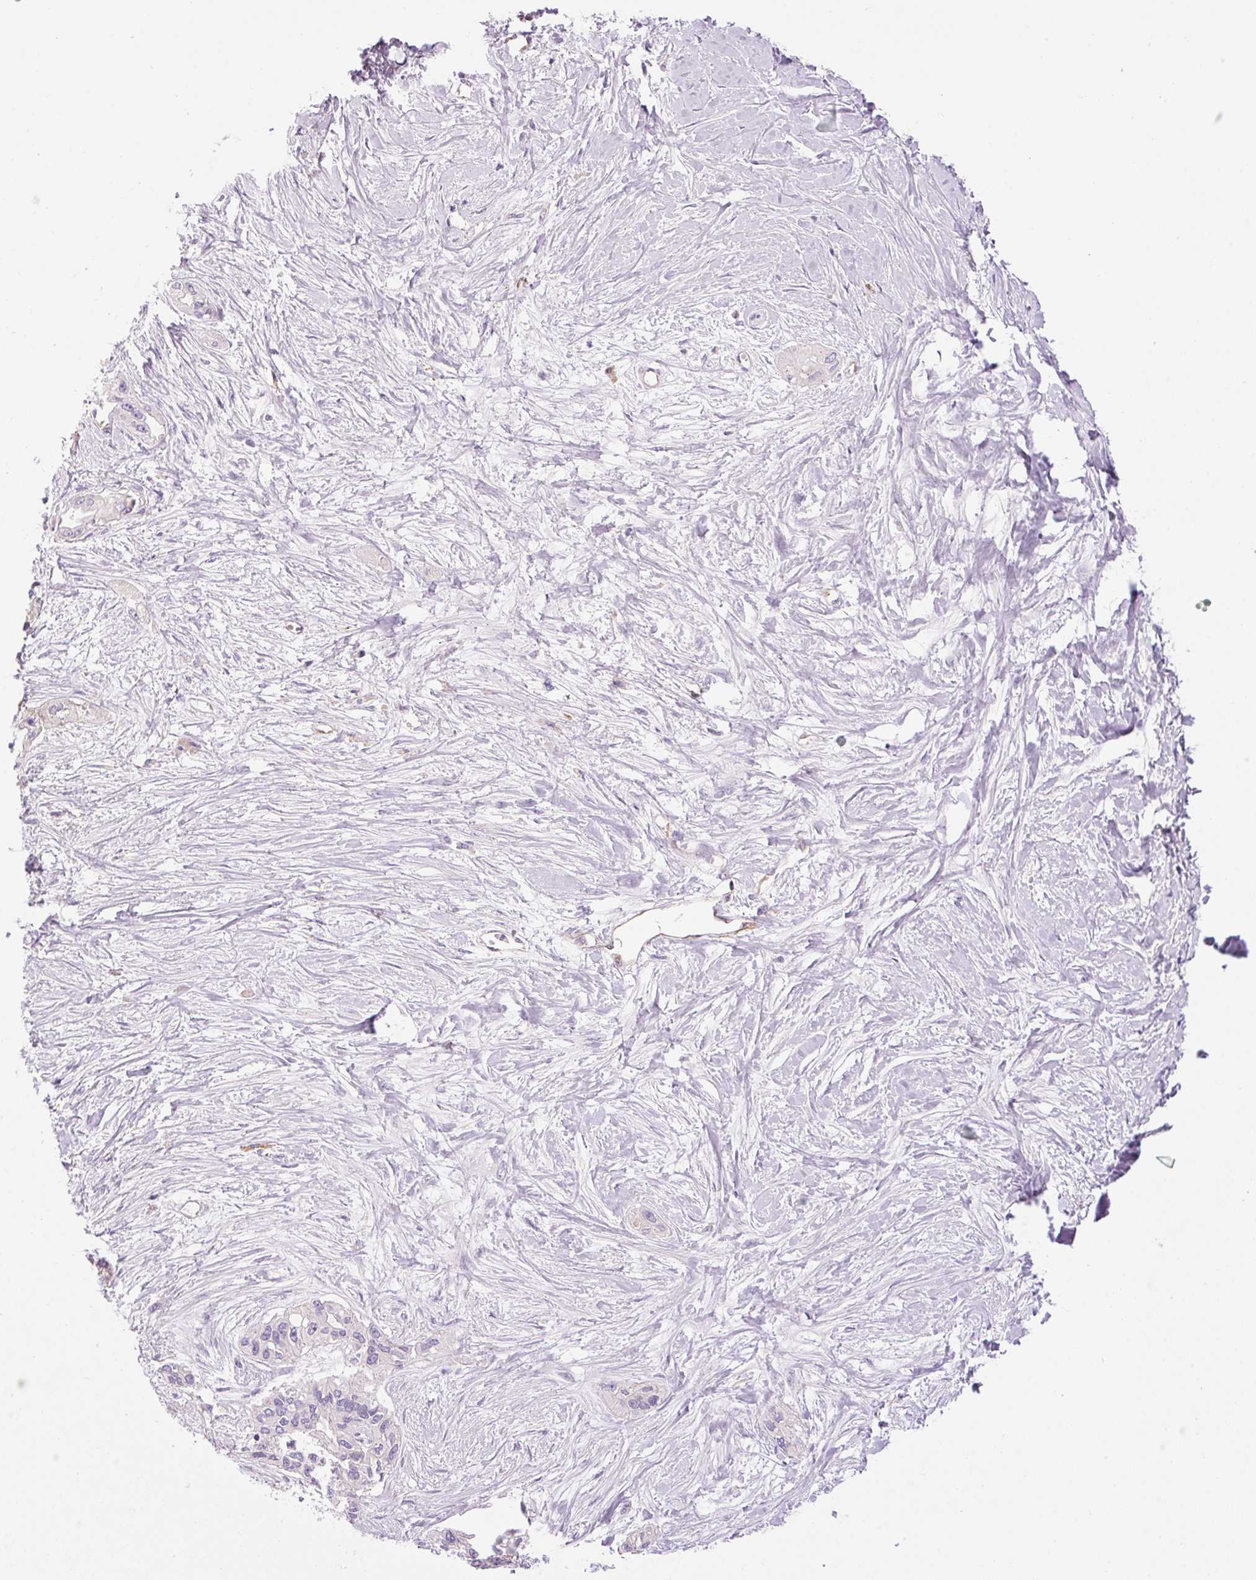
{"staining": {"intensity": "negative", "quantity": "none", "location": "none"}, "tissue": "pancreatic cancer", "cell_type": "Tumor cells", "image_type": "cancer", "snomed": [{"axis": "morphology", "description": "Adenocarcinoma, NOS"}, {"axis": "topography", "description": "Pancreas"}], "caption": "Immunohistochemistry (IHC) micrograph of neoplastic tissue: pancreatic adenocarcinoma stained with DAB reveals no significant protein staining in tumor cells.", "gene": "PNPLA5", "patient": {"sex": "female", "age": 50}}